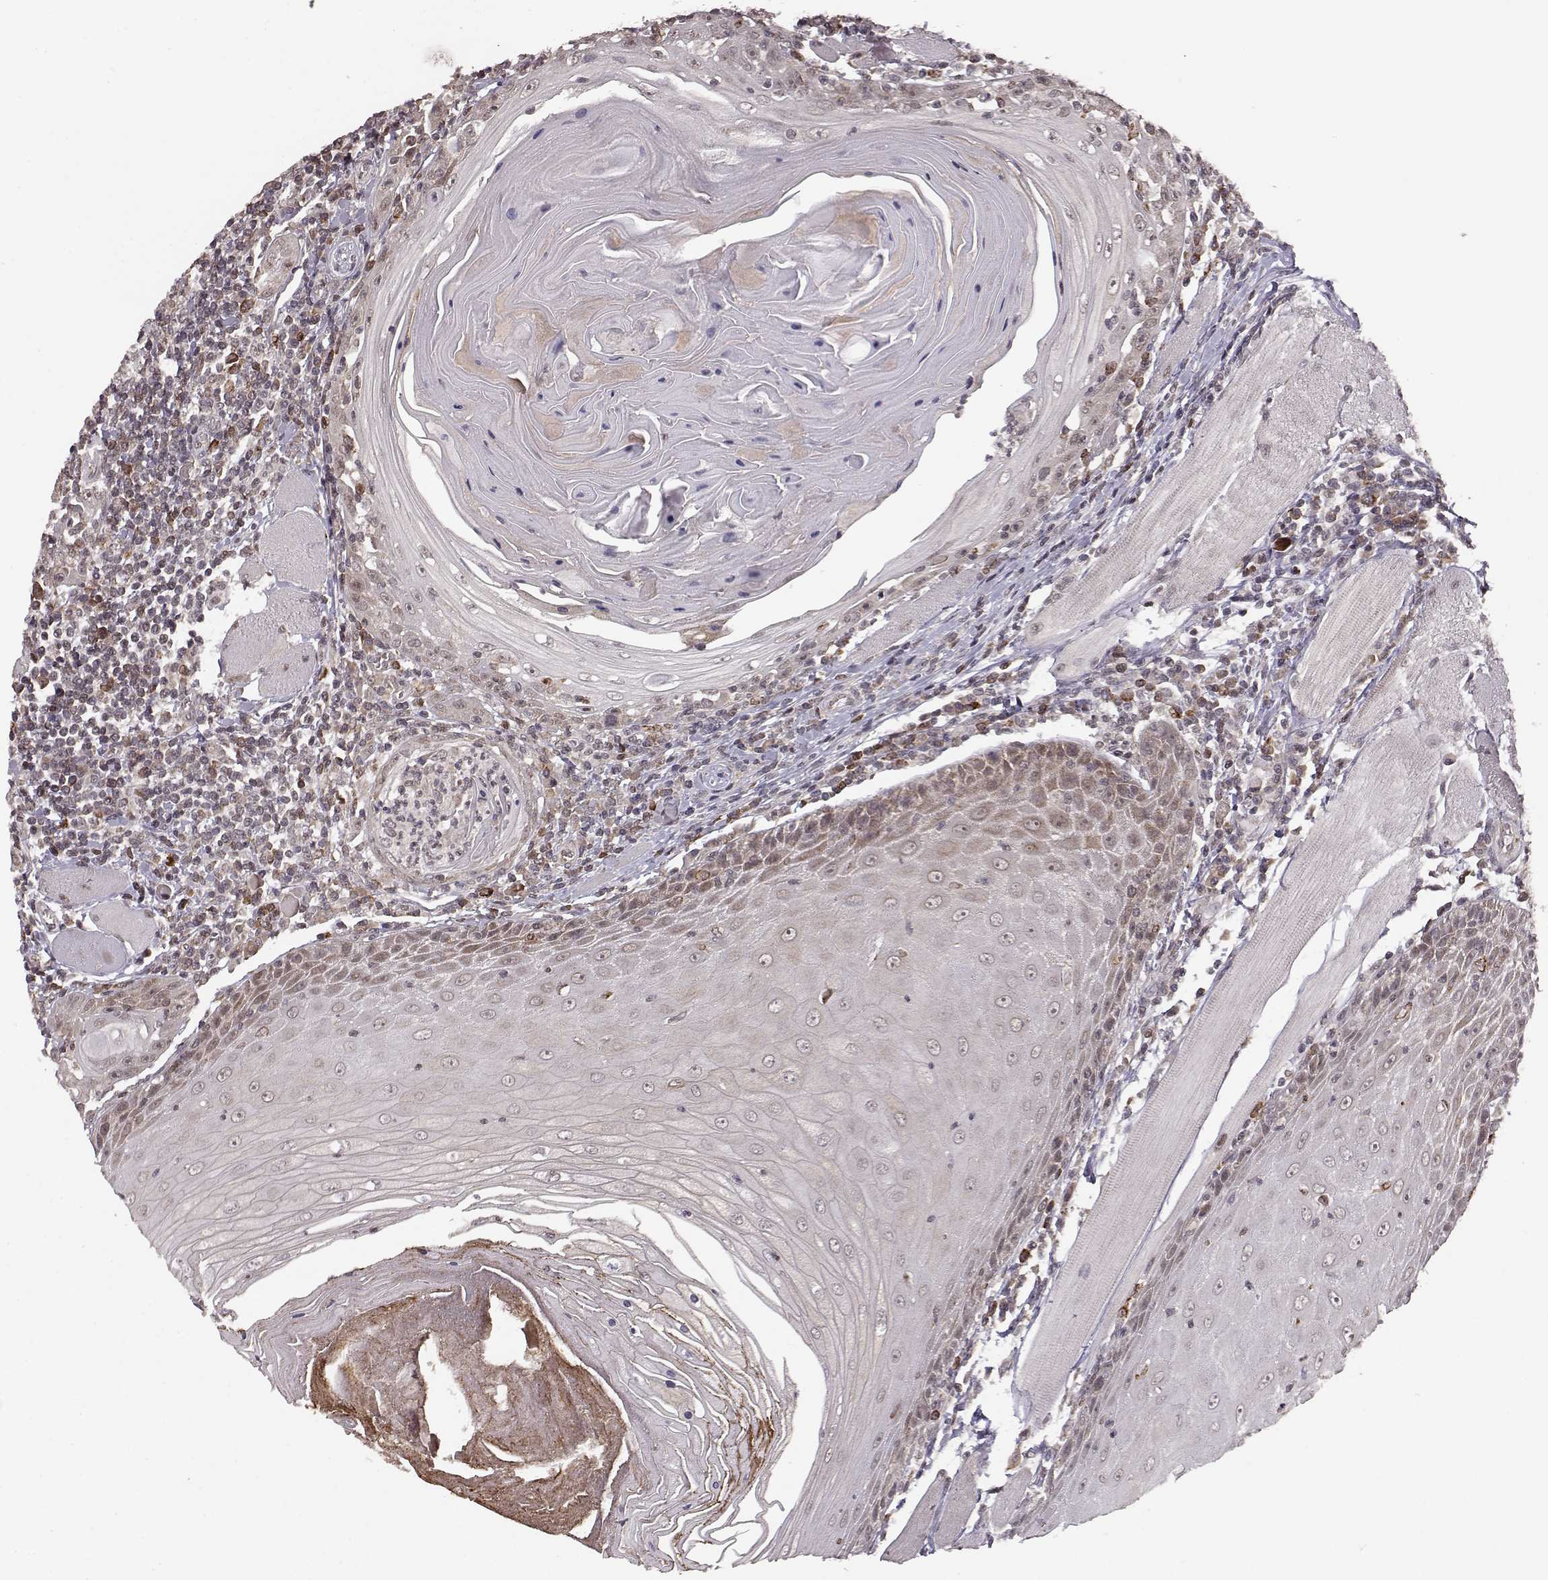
{"staining": {"intensity": "weak", "quantity": "25%-75%", "location": "cytoplasmic/membranous"}, "tissue": "head and neck cancer", "cell_type": "Tumor cells", "image_type": "cancer", "snomed": [{"axis": "morphology", "description": "Normal tissue, NOS"}, {"axis": "morphology", "description": "Squamous cell carcinoma, NOS"}, {"axis": "topography", "description": "Oral tissue"}, {"axis": "topography", "description": "Head-Neck"}], "caption": "This photomicrograph shows squamous cell carcinoma (head and neck) stained with immunohistochemistry (IHC) to label a protein in brown. The cytoplasmic/membranous of tumor cells show weak positivity for the protein. Nuclei are counter-stained blue.", "gene": "ELOVL5", "patient": {"sex": "male", "age": 52}}